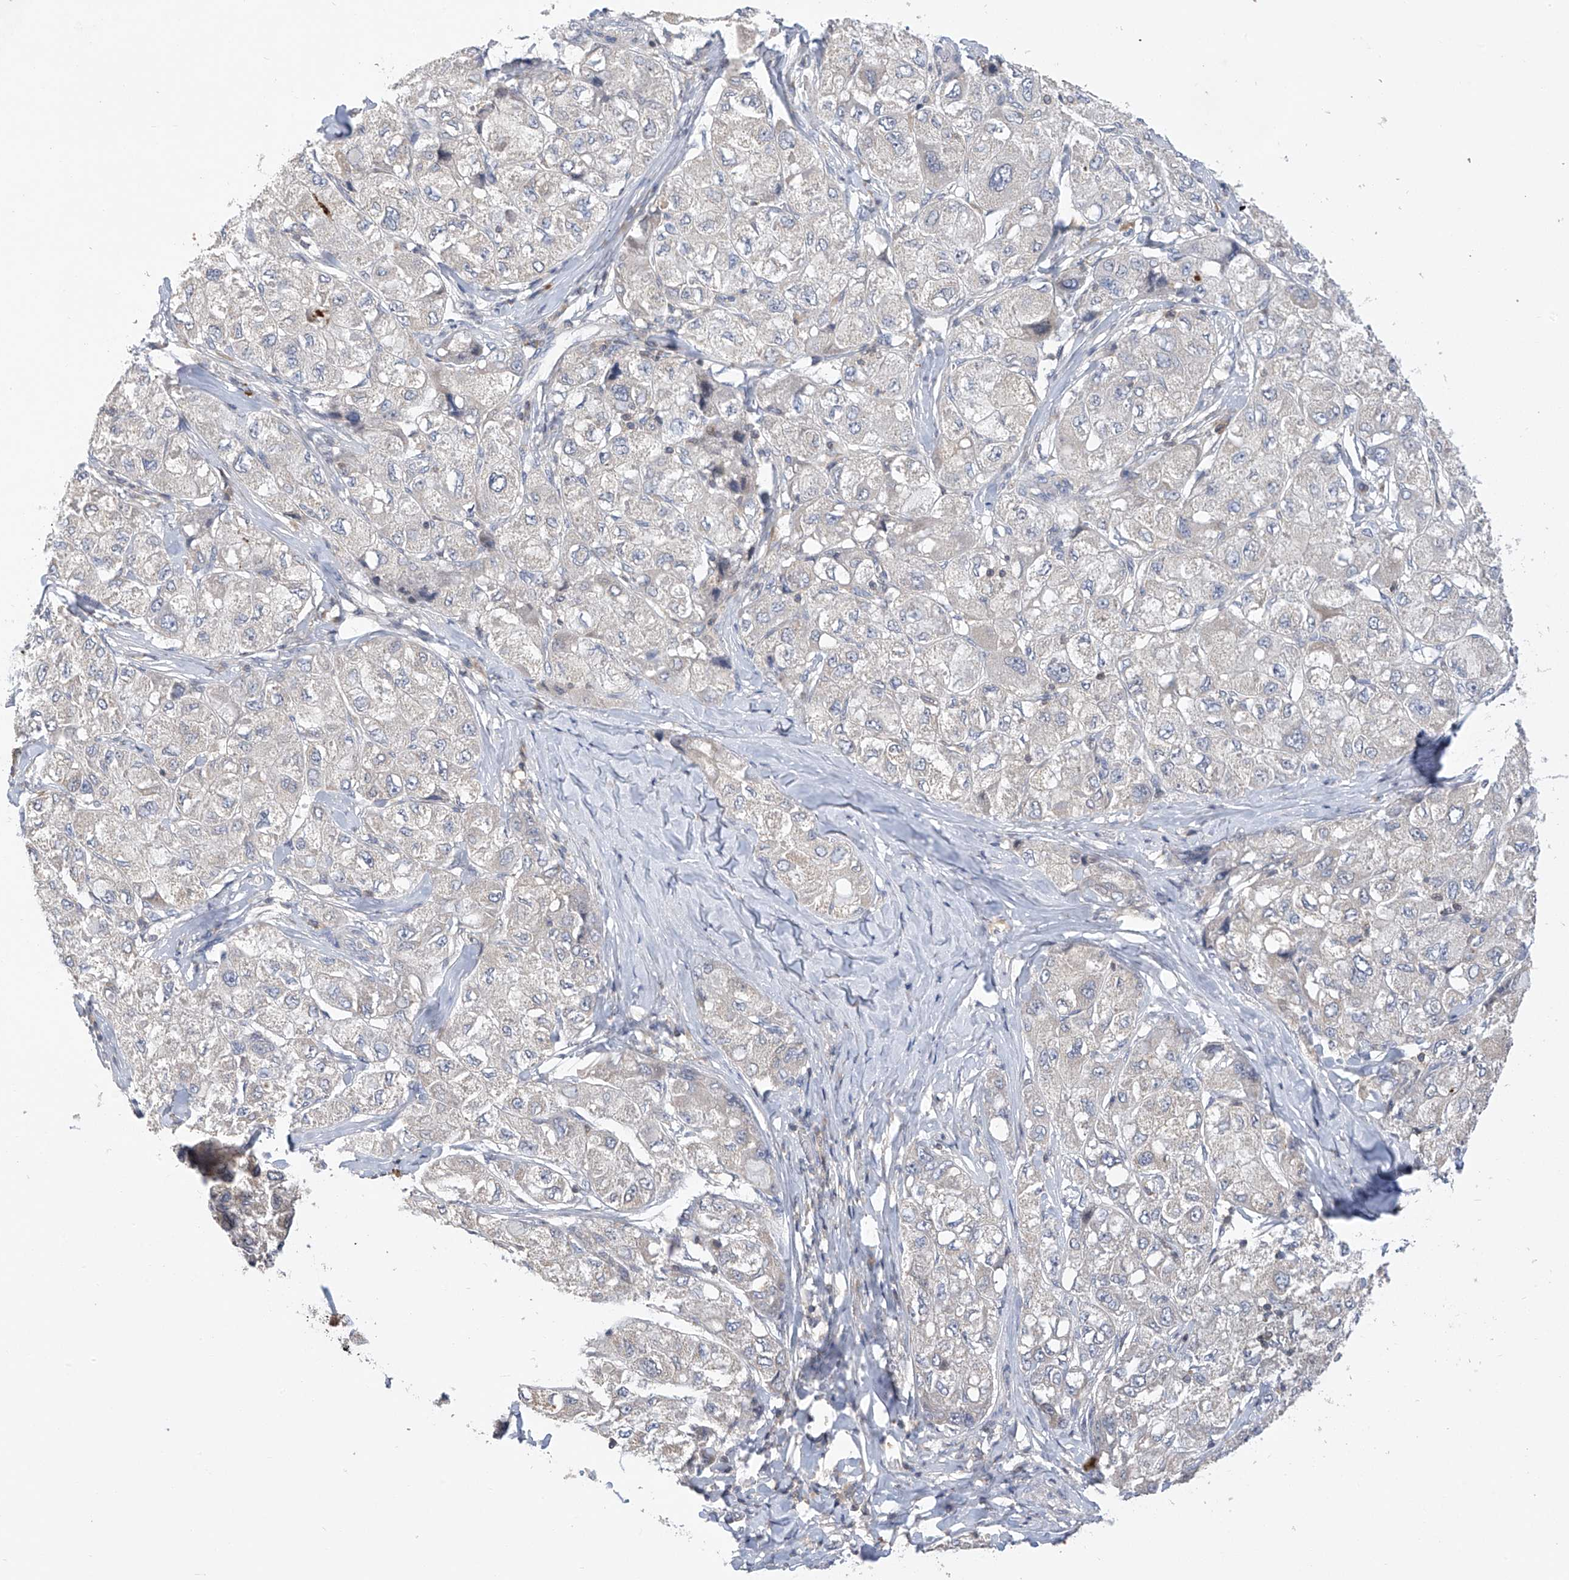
{"staining": {"intensity": "negative", "quantity": "none", "location": "none"}, "tissue": "liver cancer", "cell_type": "Tumor cells", "image_type": "cancer", "snomed": [{"axis": "morphology", "description": "Carcinoma, Hepatocellular, NOS"}, {"axis": "topography", "description": "Liver"}], "caption": "High power microscopy histopathology image of an immunohistochemistry (IHC) micrograph of liver cancer, revealing no significant positivity in tumor cells.", "gene": "SLCO4A1", "patient": {"sex": "male", "age": 80}}